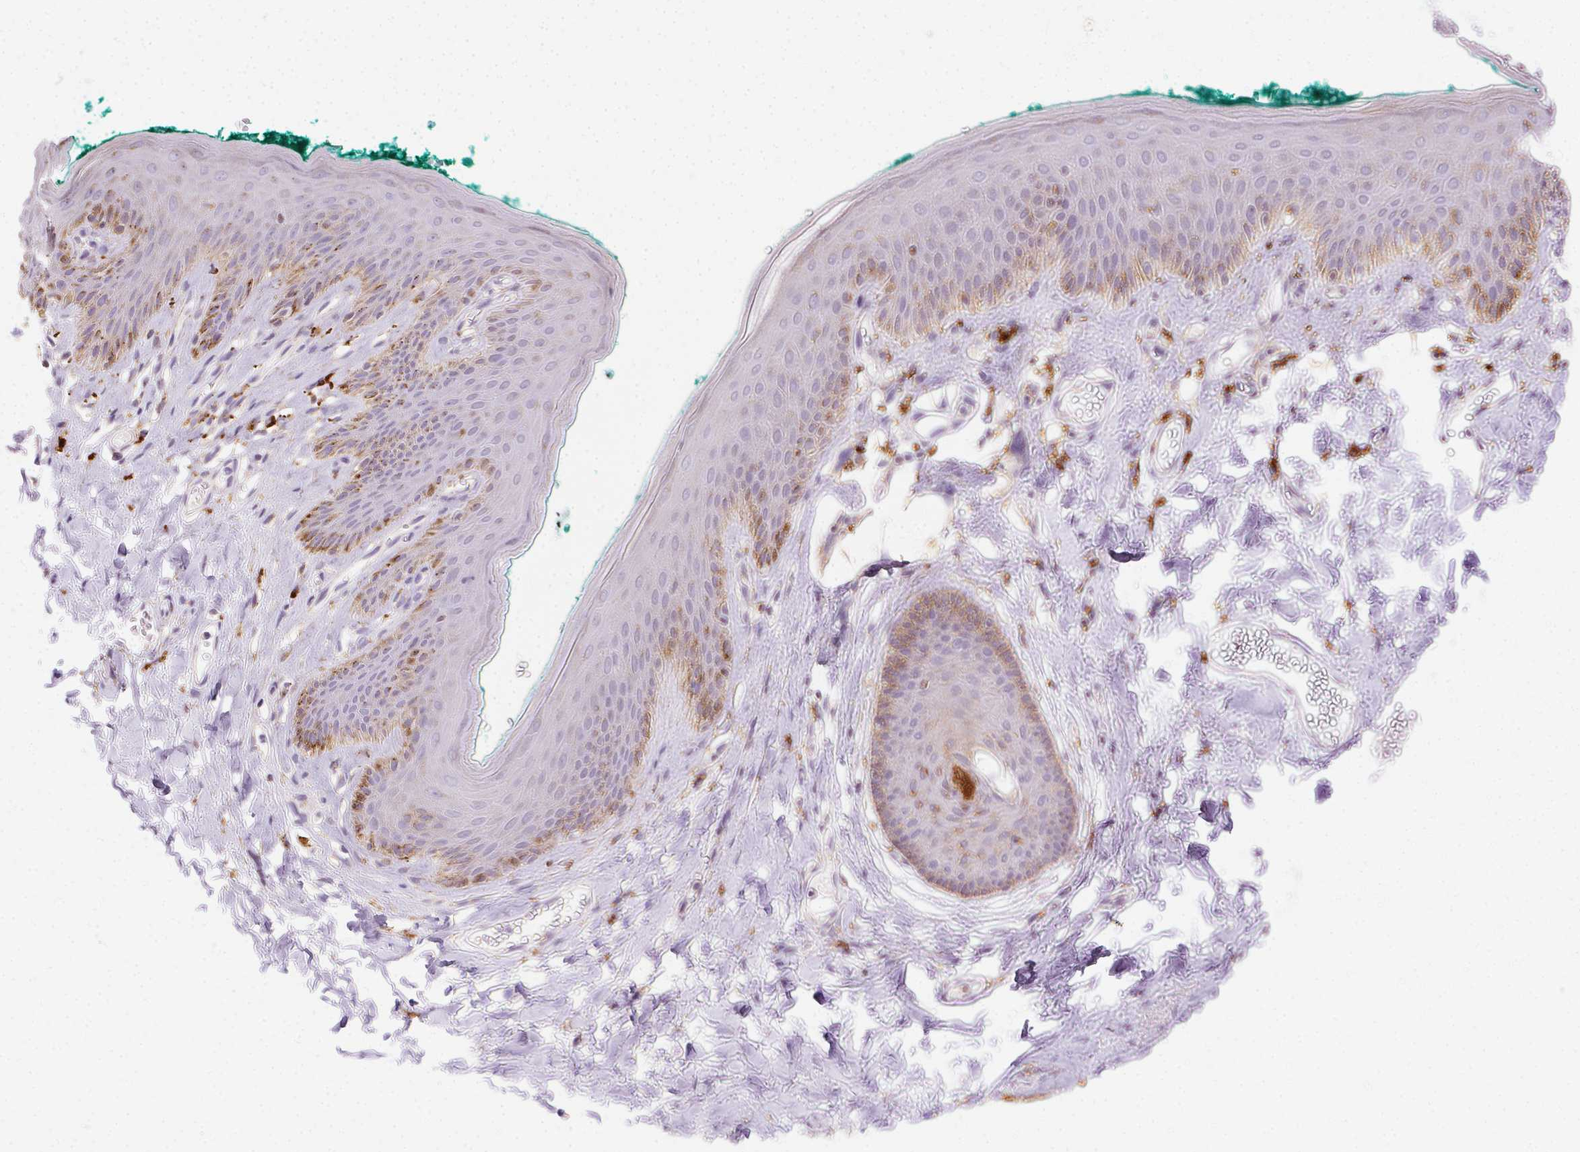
{"staining": {"intensity": "moderate", "quantity": "<25%", "location": "cytoplasmic/membranous"}, "tissue": "skin", "cell_type": "Epidermal cells", "image_type": "normal", "snomed": [{"axis": "morphology", "description": "Normal tissue, NOS"}, {"axis": "topography", "description": "Vulva"}, {"axis": "topography", "description": "Peripheral nerve tissue"}], "caption": "Moderate cytoplasmic/membranous protein expression is seen in approximately <25% of epidermal cells in skin. (IHC, brightfield microscopy, high magnification).", "gene": "SCPEP1", "patient": {"sex": "female", "age": 66}}